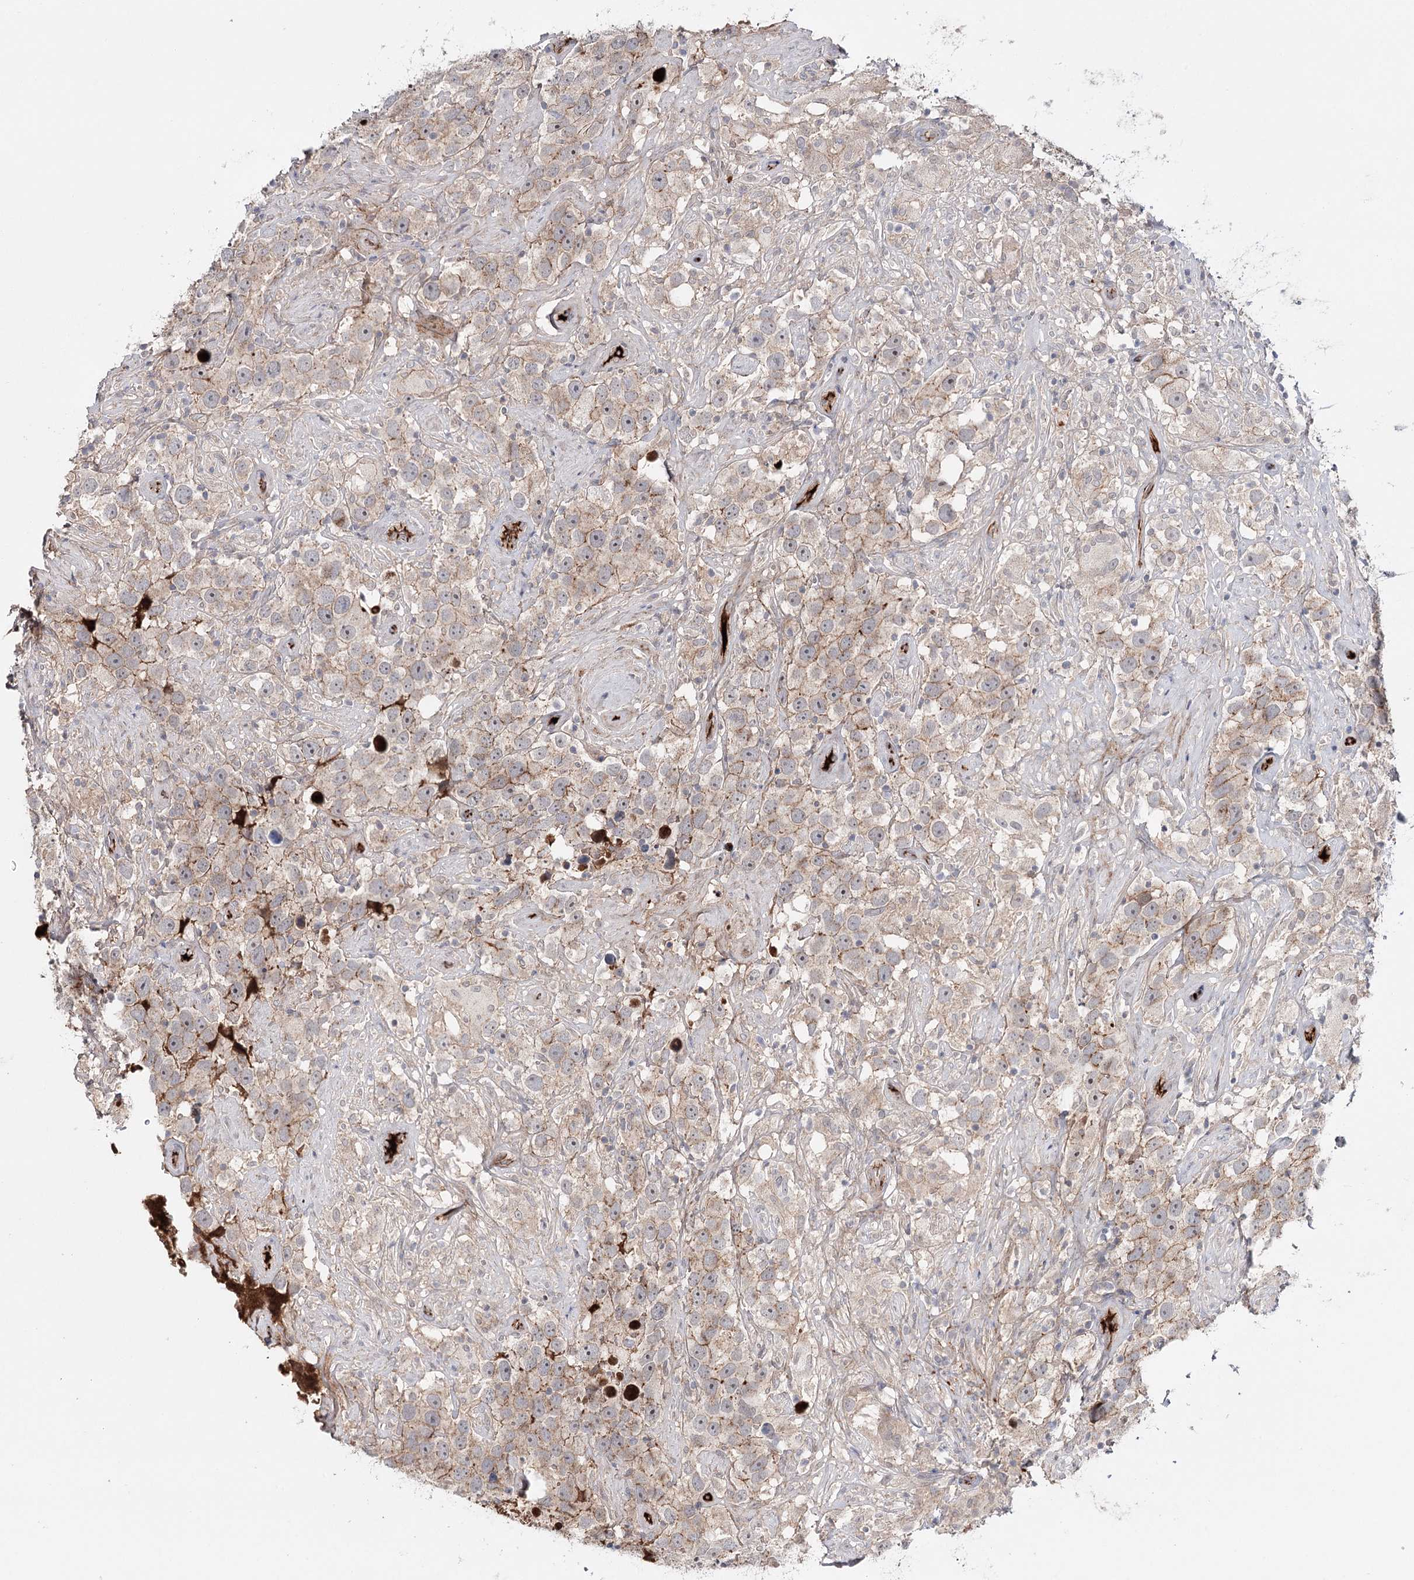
{"staining": {"intensity": "weak", "quantity": "25%-75%", "location": "cytoplasmic/membranous"}, "tissue": "testis cancer", "cell_type": "Tumor cells", "image_type": "cancer", "snomed": [{"axis": "morphology", "description": "Seminoma, NOS"}, {"axis": "topography", "description": "Testis"}], "caption": "Immunohistochemical staining of testis cancer exhibits low levels of weak cytoplasmic/membranous positivity in about 25%-75% of tumor cells. (DAB IHC, brown staining for protein, blue staining for nuclei).", "gene": "PKP4", "patient": {"sex": "male", "age": 49}}